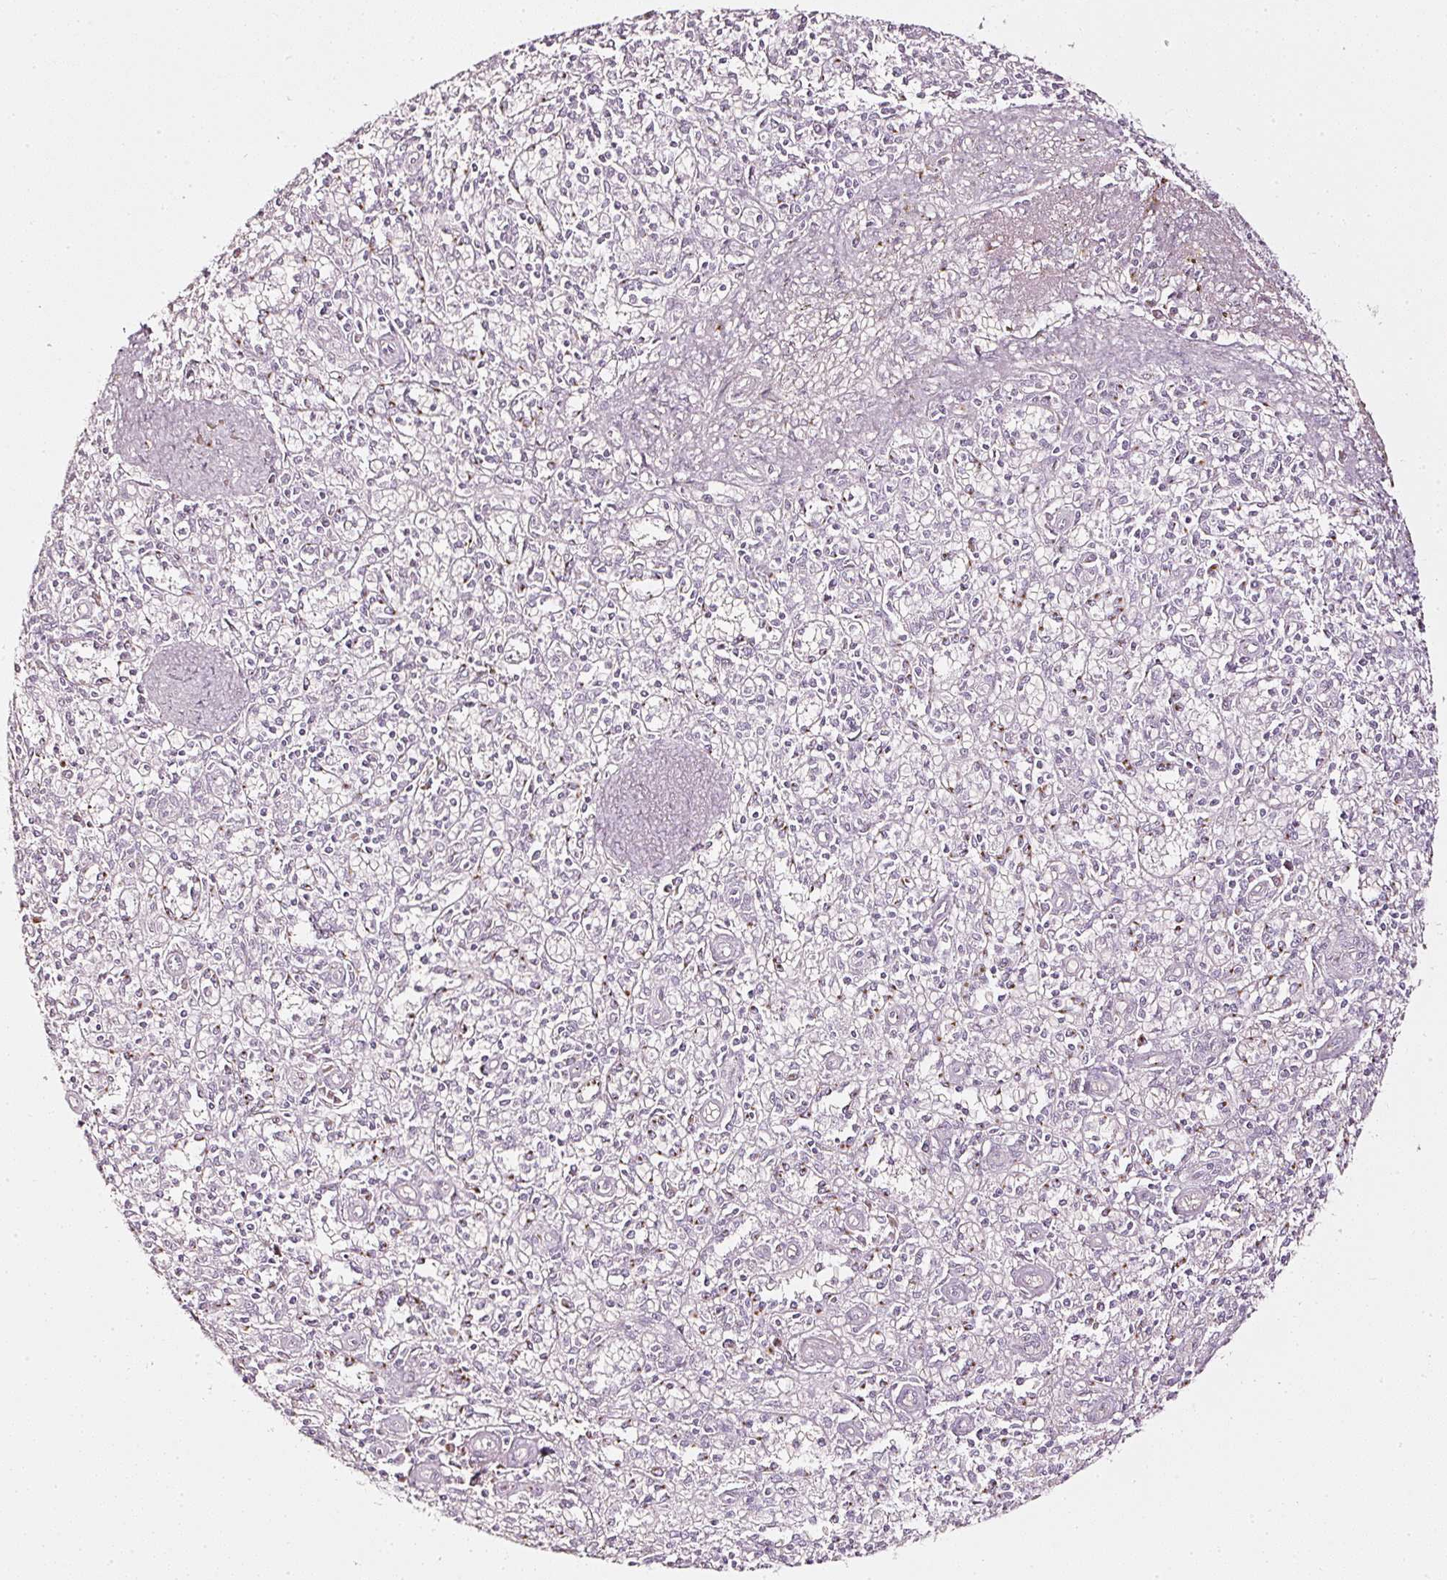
{"staining": {"intensity": "negative", "quantity": "none", "location": "none"}, "tissue": "spleen", "cell_type": "Cells in red pulp", "image_type": "normal", "snomed": [{"axis": "morphology", "description": "Normal tissue, NOS"}, {"axis": "topography", "description": "Spleen"}], "caption": "An immunohistochemistry (IHC) photomicrograph of normal spleen is shown. There is no staining in cells in red pulp of spleen.", "gene": "SDF4", "patient": {"sex": "female", "age": 70}}